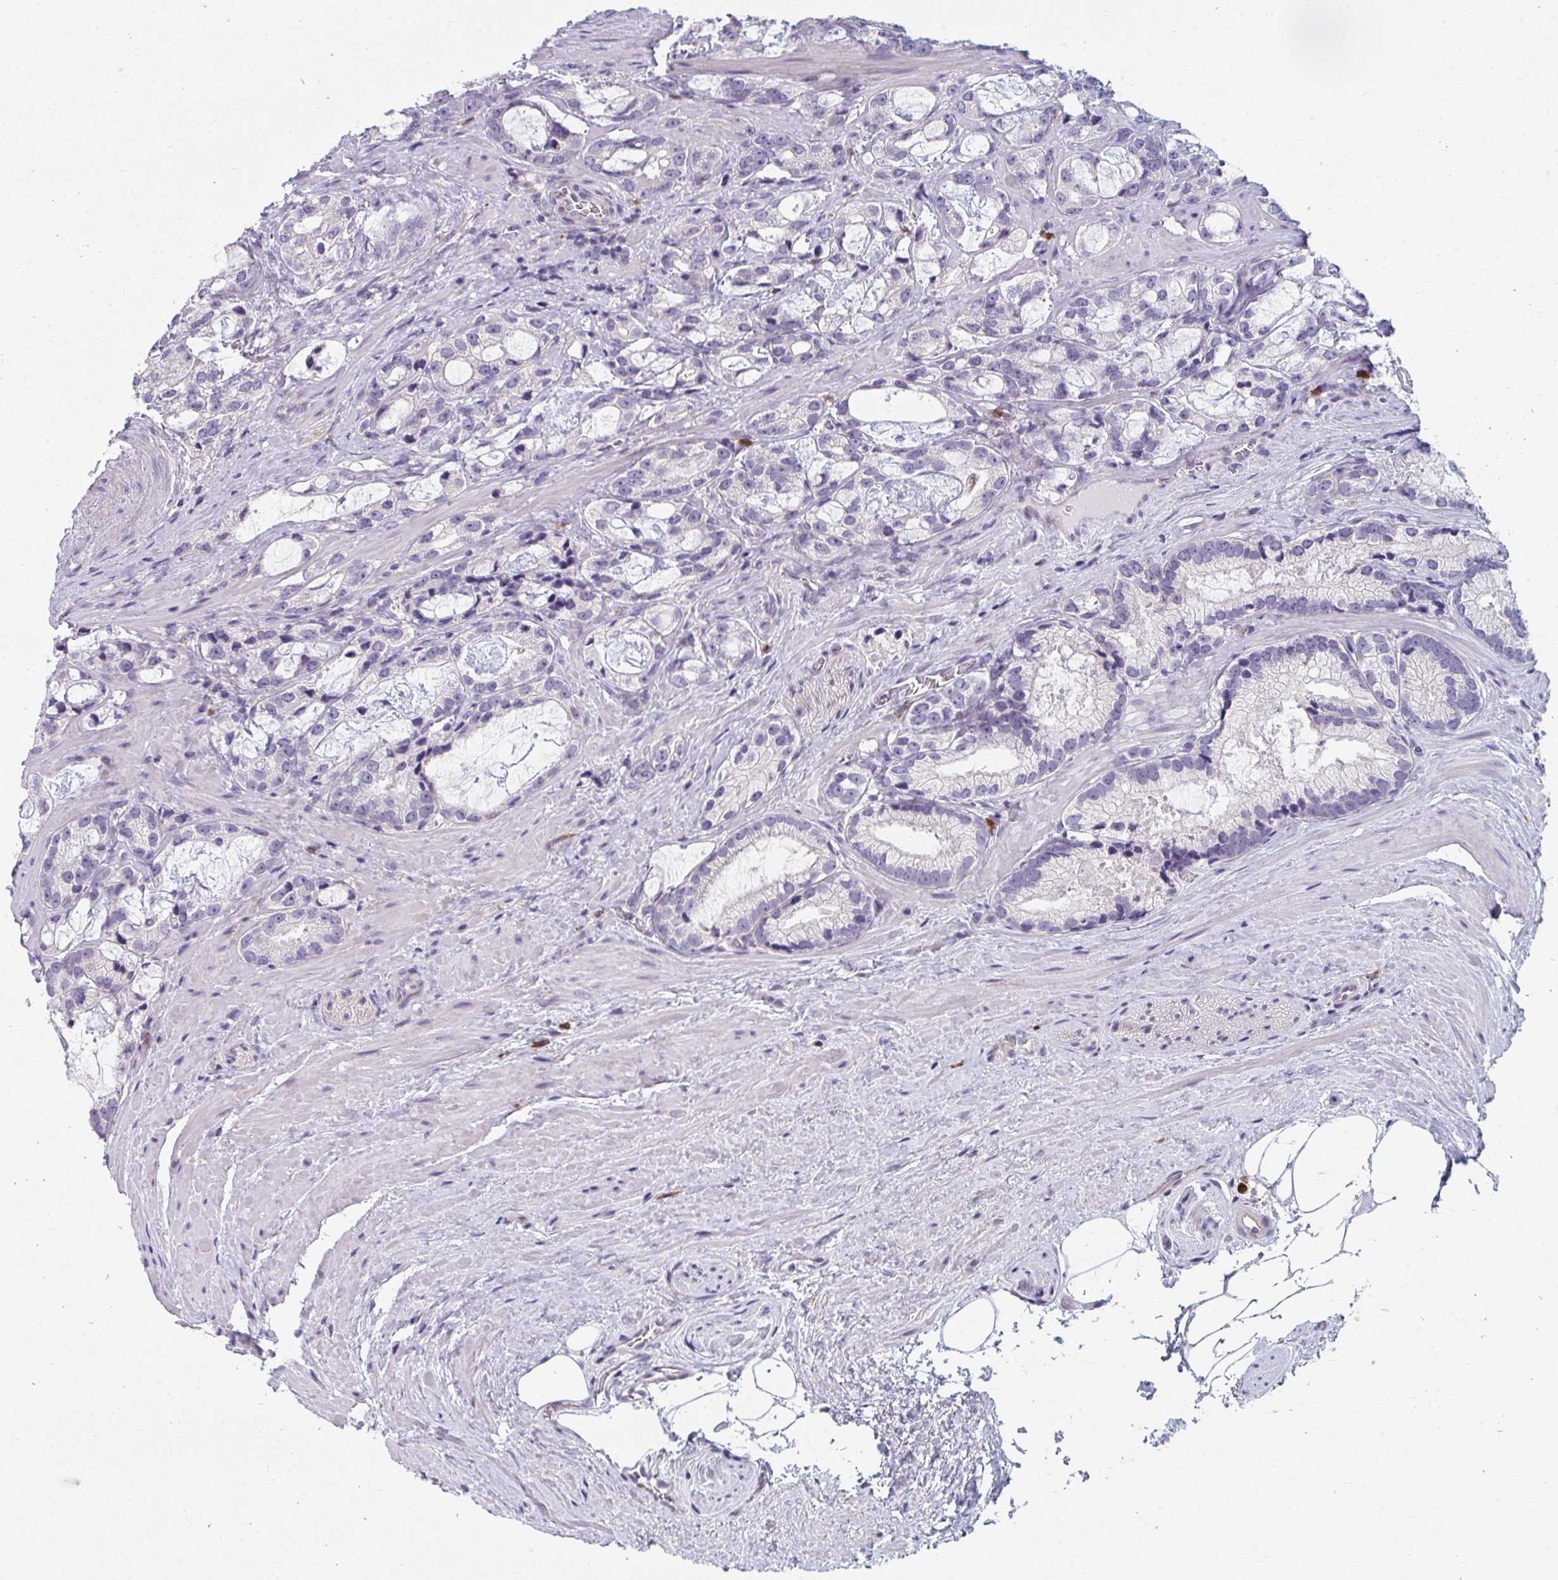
{"staining": {"intensity": "negative", "quantity": "none", "location": "none"}, "tissue": "prostate cancer", "cell_type": "Tumor cells", "image_type": "cancer", "snomed": [{"axis": "morphology", "description": "Adenocarcinoma, Medium grade"}, {"axis": "topography", "description": "Prostate"}], "caption": "Tumor cells are negative for brown protein staining in adenocarcinoma (medium-grade) (prostate). (IHC, brightfield microscopy, high magnification).", "gene": "EIF1AD", "patient": {"sex": "male", "age": 57}}